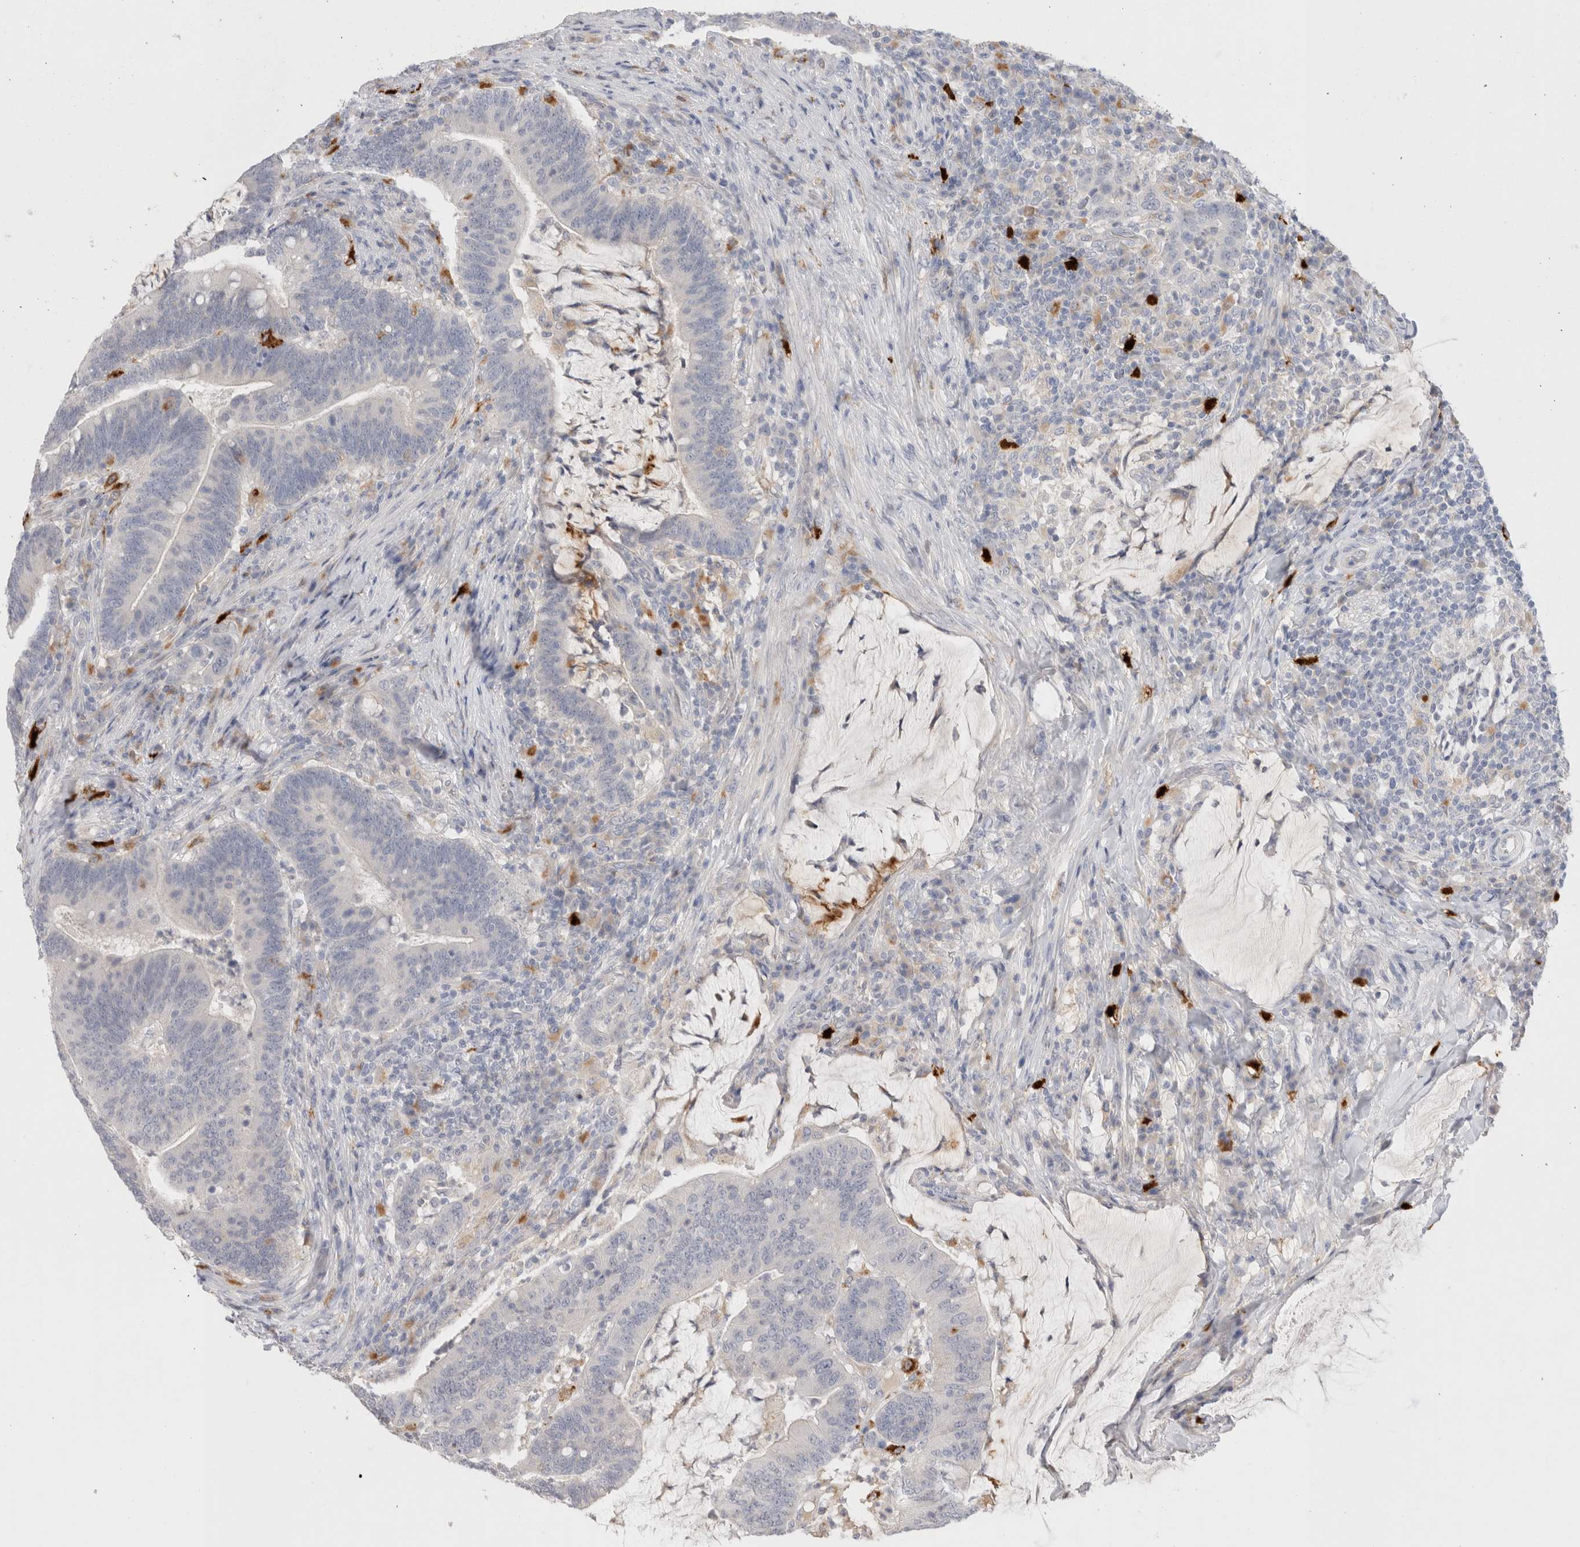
{"staining": {"intensity": "negative", "quantity": "none", "location": "none"}, "tissue": "colorectal cancer", "cell_type": "Tumor cells", "image_type": "cancer", "snomed": [{"axis": "morphology", "description": "Normal tissue, NOS"}, {"axis": "morphology", "description": "Adenocarcinoma, NOS"}, {"axis": "topography", "description": "Colon"}], "caption": "The histopathology image demonstrates no staining of tumor cells in colorectal adenocarcinoma. (DAB immunohistochemistry, high magnification).", "gene": "HPGDS", "patient": {"sex": "female", "age": 66}}